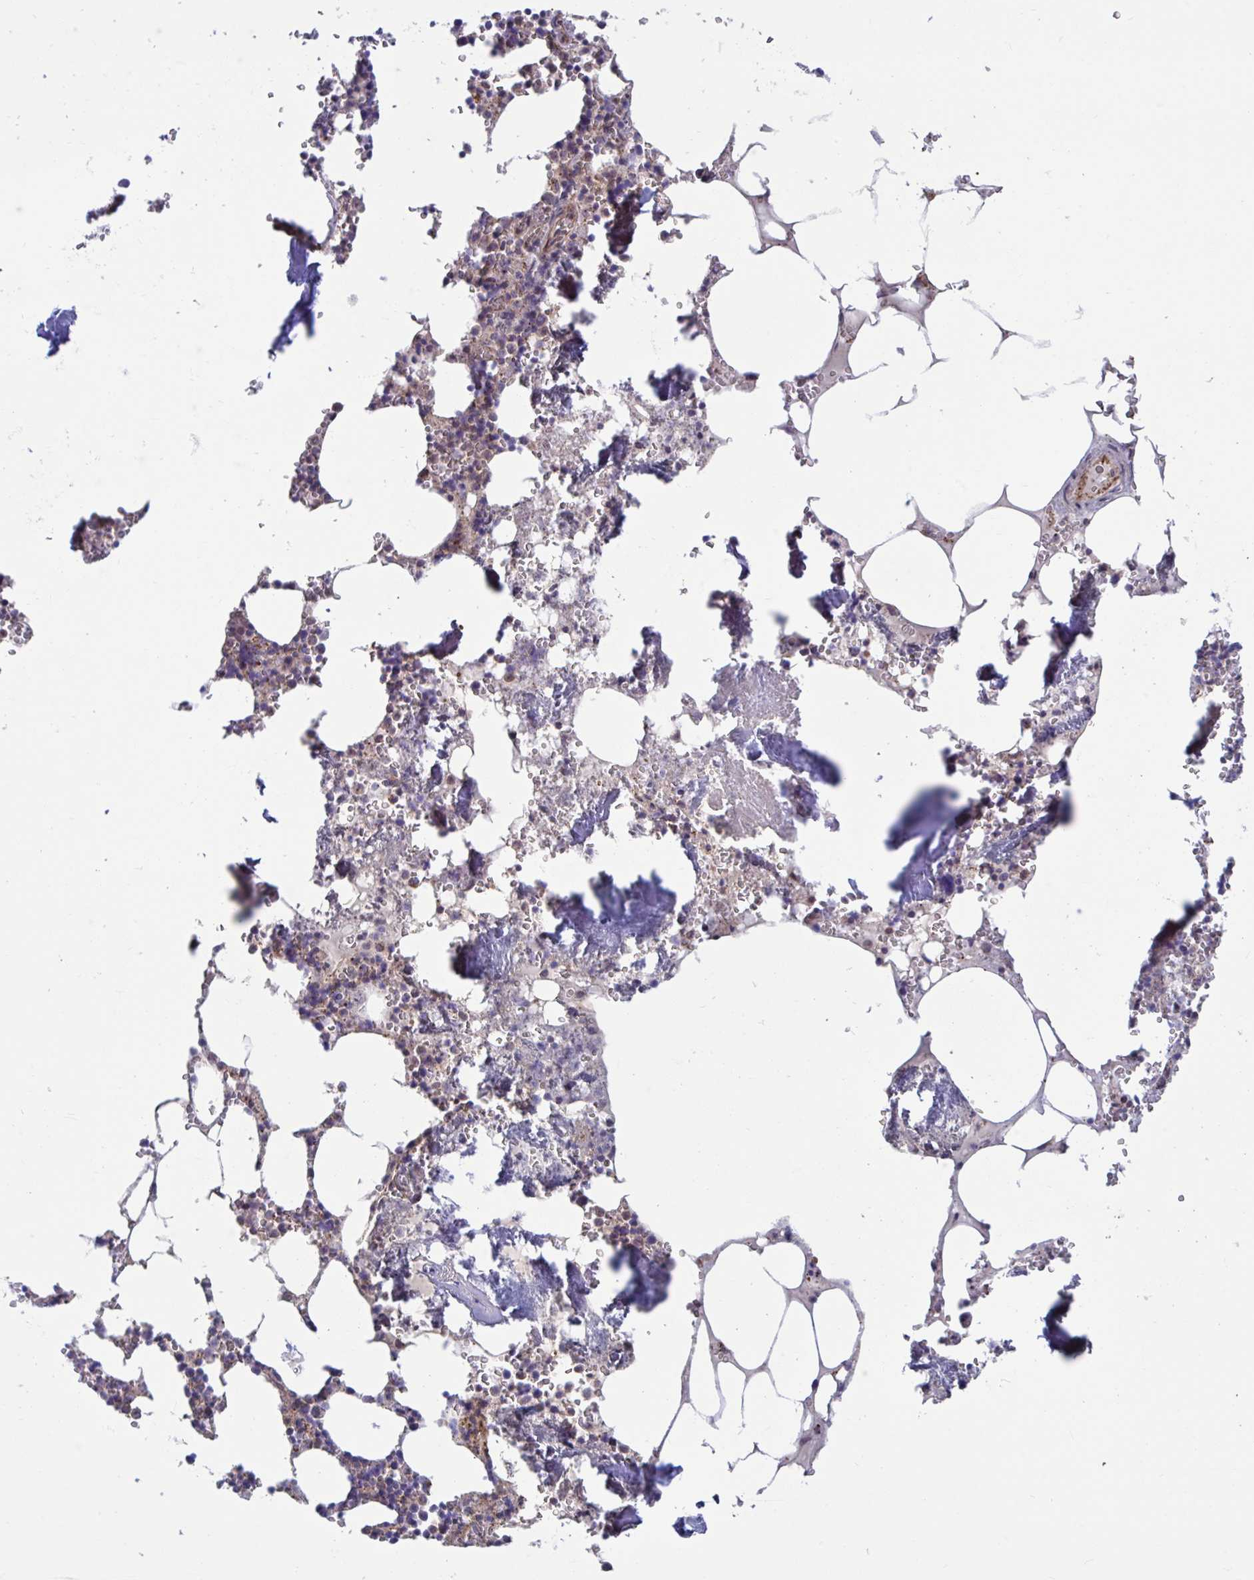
{"staining": {"intensity": "moderate", "quantity": "25%-75%", "location": "cytoplasmic/membranous"}, "tissue": "bone marrow", "cell_type": "Hematopoietic cells", "image_type": "normal", "snomed": [{"axis": "morphology", "description": "Normal tissue, NOS"}, {"axis": "topography", "description": "Bone marrow"}], "caption": "Protein staining by immunohistochemistry (IHC) exhibits moderate cytoplasmic/membranous expression in about 25%-75% of hematopoietic cells in unremarkable bone marrow. (brown staining indicates protein expression, while blue staining denotes nuclei).", "gene": "IST1", "patient": {"sex": "male", "age": 54}}